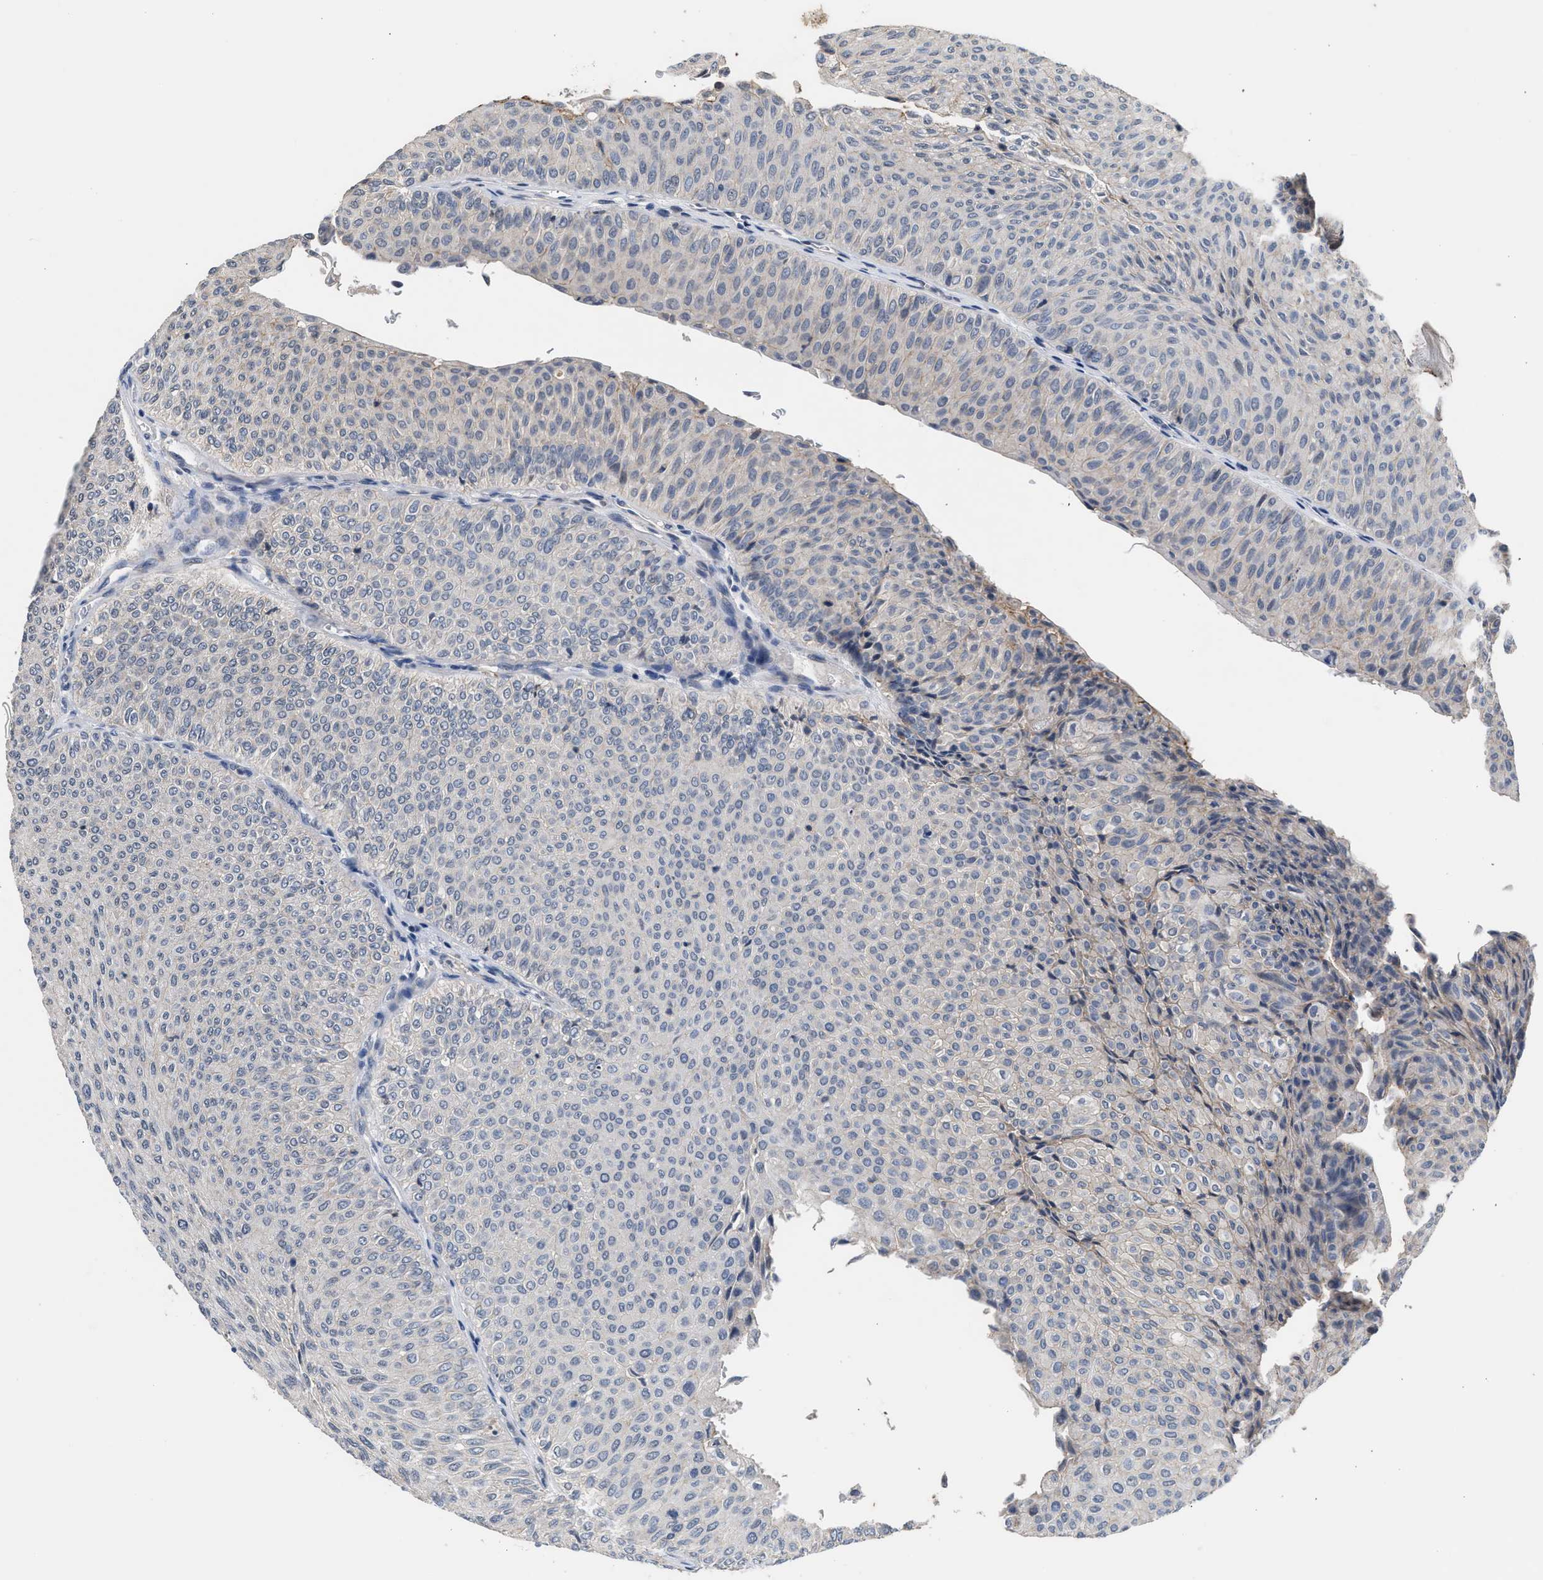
{"staining": {"intensity": "weak", "quantity": "<25%", "location": "cytoplasmic/membranous"}, "tissue": "urothelial cancer", "cell_type": "Tumor cells", "image_type": "cancer", "snomed": [{"axis": "morphology", "description": "Urothelial carcinoma, Low grade"}, {"axis": "topography", "description": "Urinary bladder"}], "caption": "Tumor cells show no significant protein expression in urothelial cancer.", "gene": "CSF3R", "patient": {"sex": "male", "age": 78}}